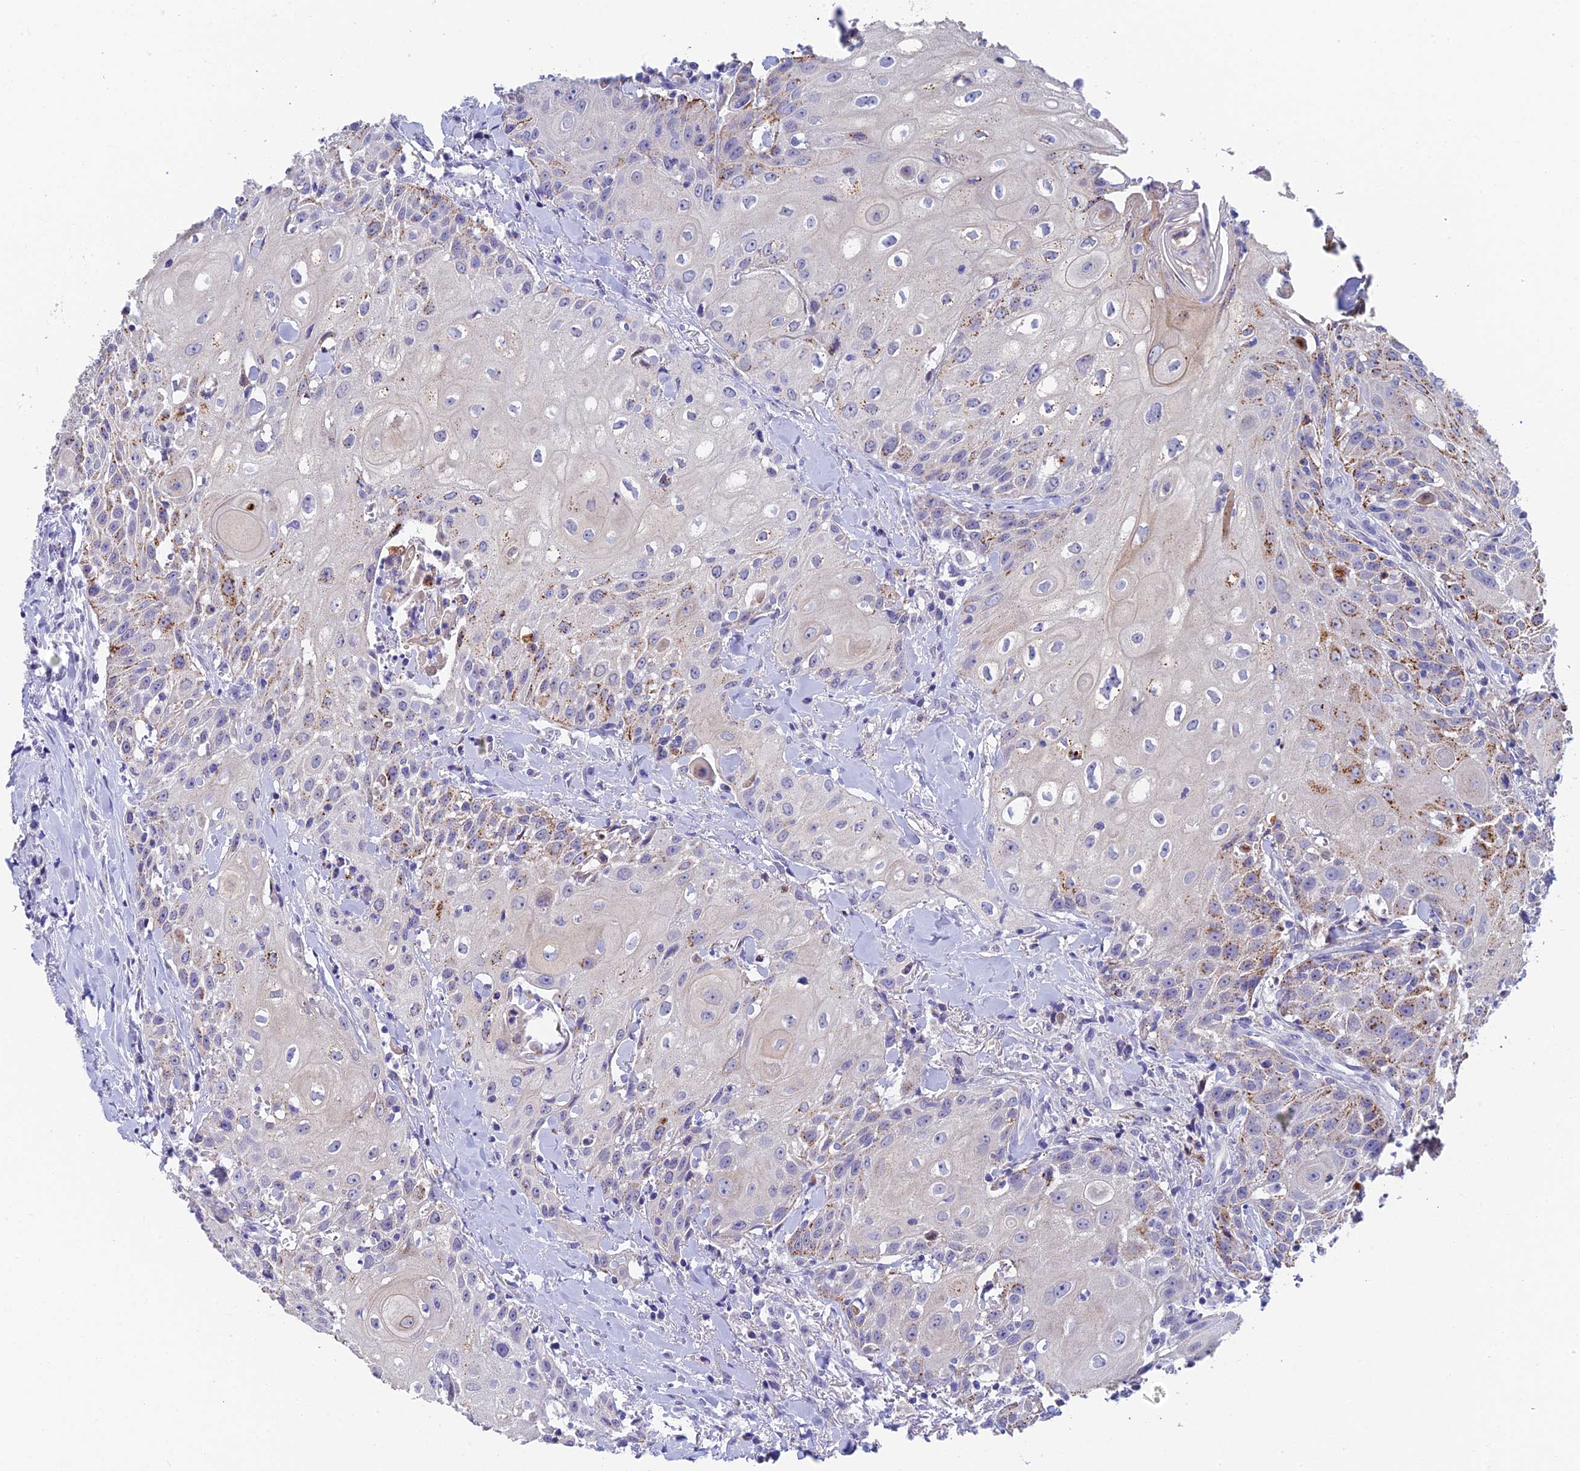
{"staining": {"intensity": "moderate", "quantity": "<25%", "location": "cytoplasmic/membranous"}, "tissue": "head and neck cancer", "cell_type": "Tumor cells", "image_type": "cancer", "snomed": [{"axis": "morphology", "description": "Squamous cell carcinoma, NOS"}, {"axis": "topography", "description": "Oral tissue"}, {"axis": "topography", "description": "Head-Neck"}], "caption": "Protein analysis of head and neck cancer tissue reveals moderate cytoplasmic/membranous expression in about <25% of tumor cells.", "gene": "ADAMTS13", "patient": {"sex": "female", "age": 82}}